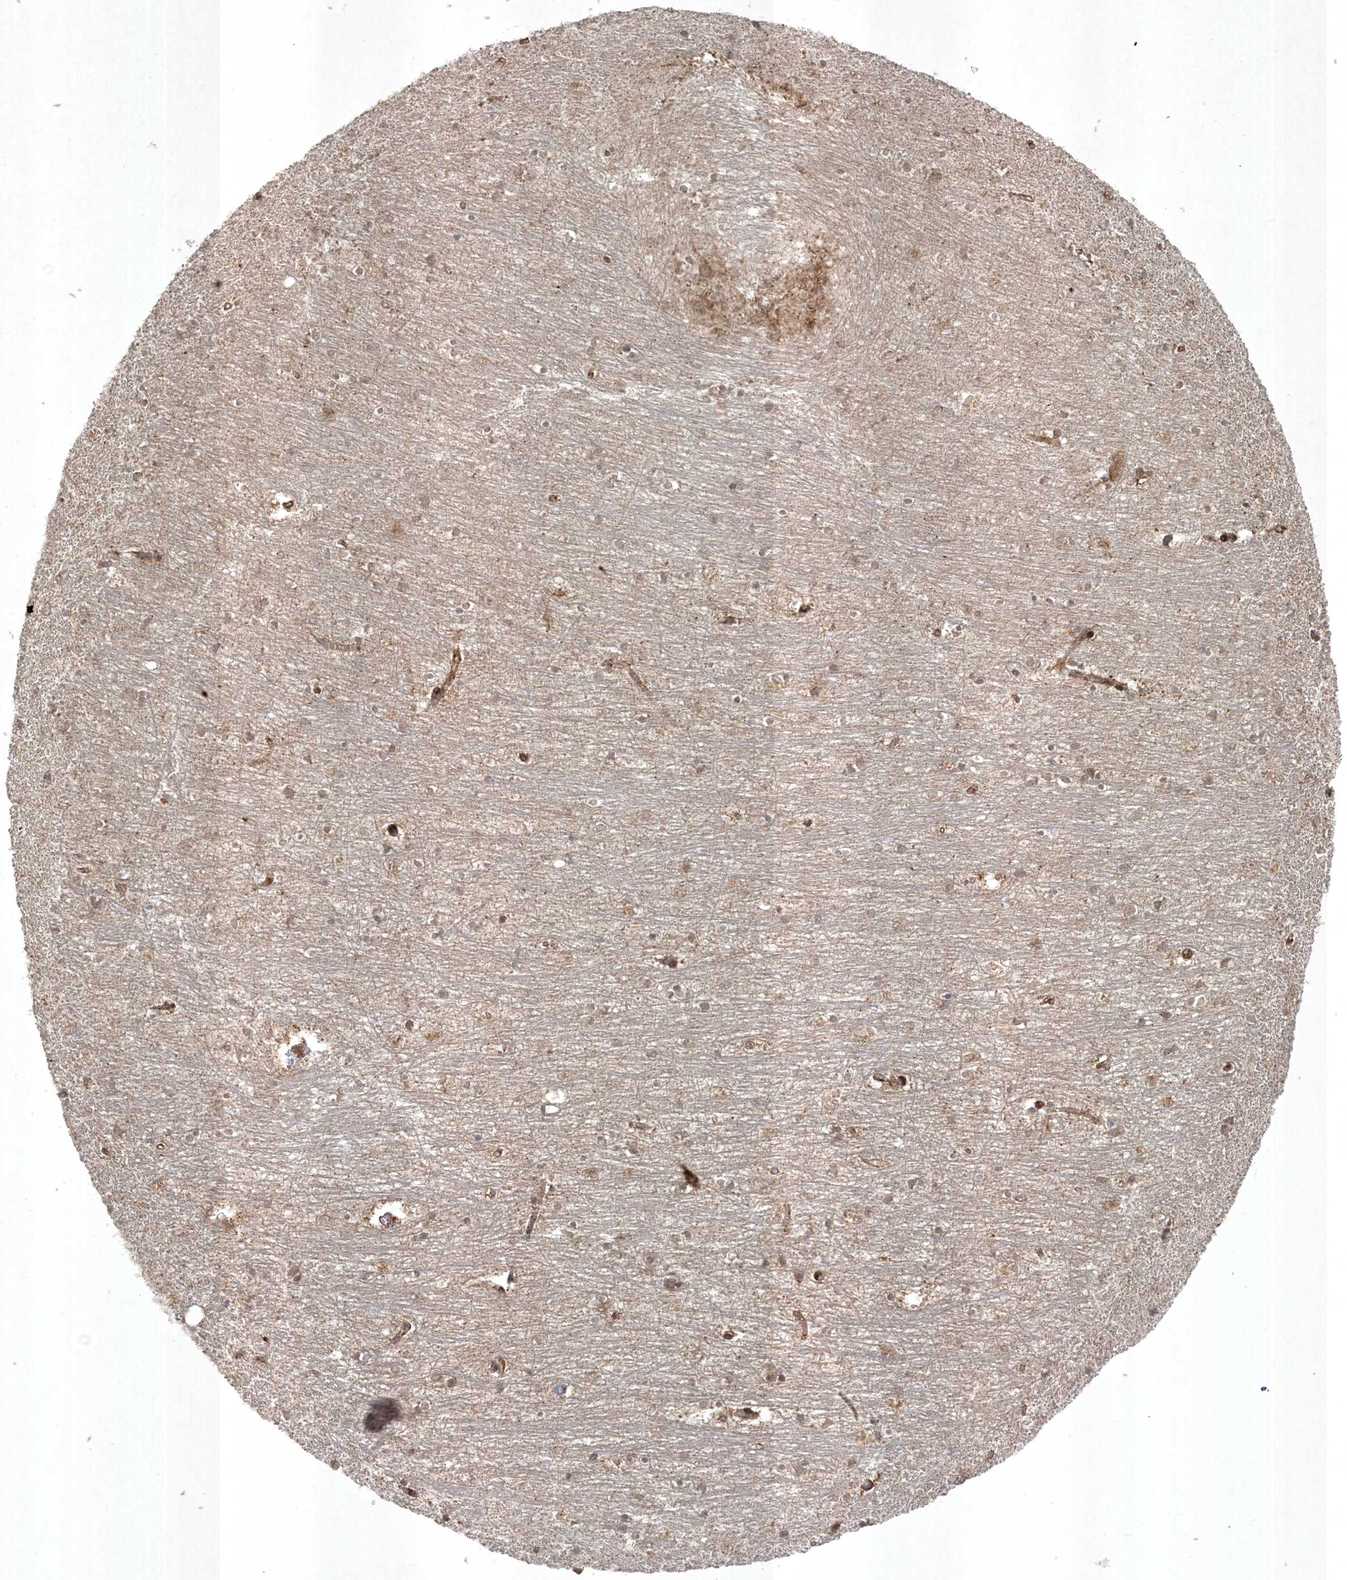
{"staining": {"intensity": "moderate", "quantity": "<25%", "location": "cytoplasmic/membranous"}, "tissue": "hippocampus", "cell_type": "Glial cells", "image_type": "normal", "snomed": [{"axis": "morphology", "description": "Normal tissue, NOS"}, {"axis": "topography", "description": "Hippocampus"}], "caption": "Protein staining displays moderate cytoplasmic/membranous staining in about <25% of glial cells in benign hippocampus. The staining is performed using DAB brown chromogen to label protein expression. The nuclei are counter-stained blue using hematoxylin.", "gene": "RRAS", "patient": {"sex": "female", "age": 64}}